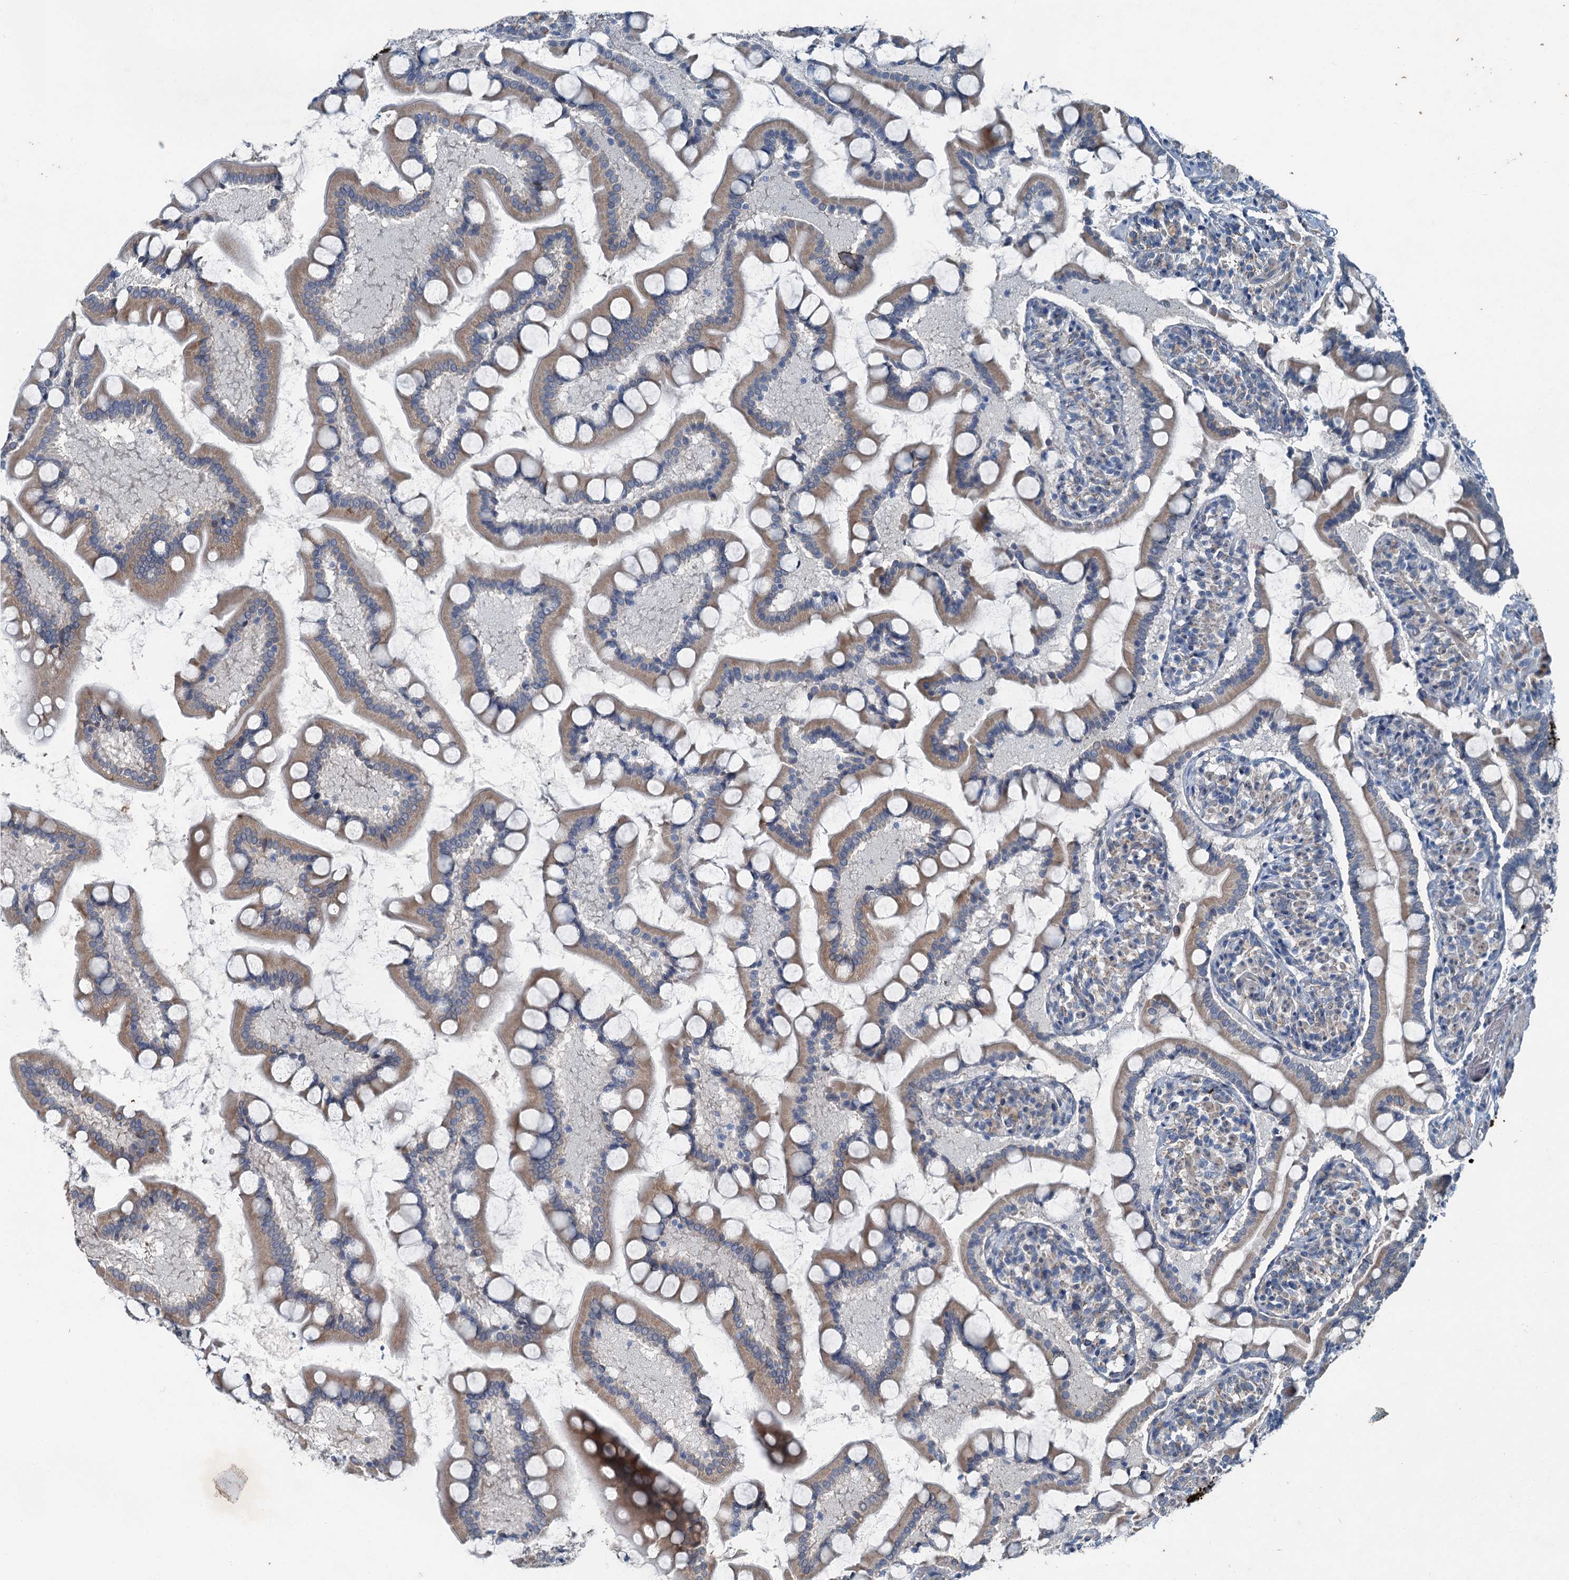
{"staining": {"intensity": "moderate", "quantity": ">75%", "location": "cytoplasmic/membranous"}, "tissue": "small intestine", "cell_type": "Glandular cells", "image_type": "normal", "snomed": [{"axis": "morphology", "description": "Normal tissue, NOS"}, {"axis": "topography", "description": "Small intestine"}], "caption": "Immunohistochemistry (IHC) (DAB) staining of benign human small intestine demonstrates moderate cytoplasmic/membranous protein expression in about >75% of glandular cells. The staining is performed using DAB (3,3'-diaminobenzidine) brown chromogen to label protein expression. The nuclei are counter-stained blue using hematoxylin.", "gene": "C6orf120", "patient": {"sex": "male", "age": 41}}